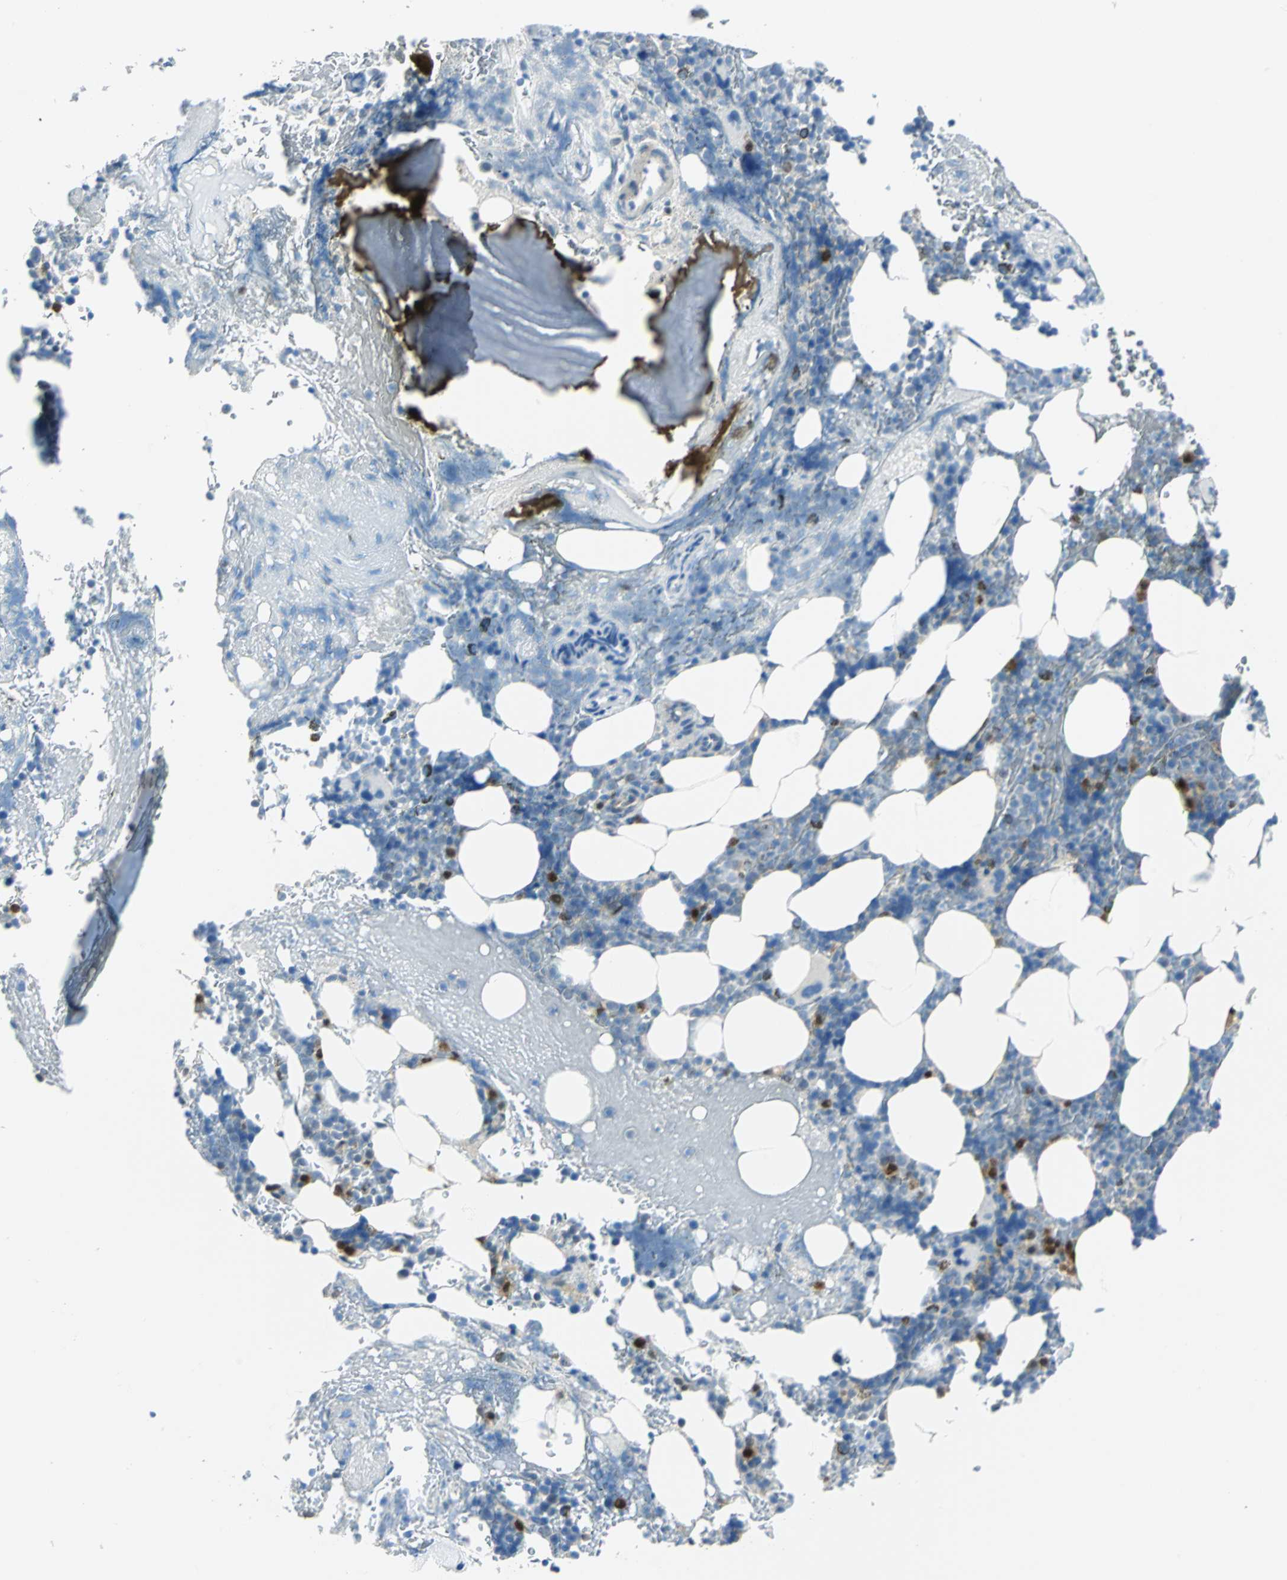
{"staining": {"intensity": "strong", "quantity": "<25%", "location": "nuclear"}, "tissue": "bone marrow", "cell_type": "Hematopoietic cells", "image_type": "normal", "snomed": [{"axis": "morphology", "description": "Normal tissue, NOS"}, {"axis": "topography", "description": "Bone marrow"}], "caption": "Protein expression analysis of unremarkable bone marrow exhibits strong nuclear staining in about <25% of hematopoietic cells.", "gene": "AKR1A1", "patient": {"sex": "female", "age": 73}}